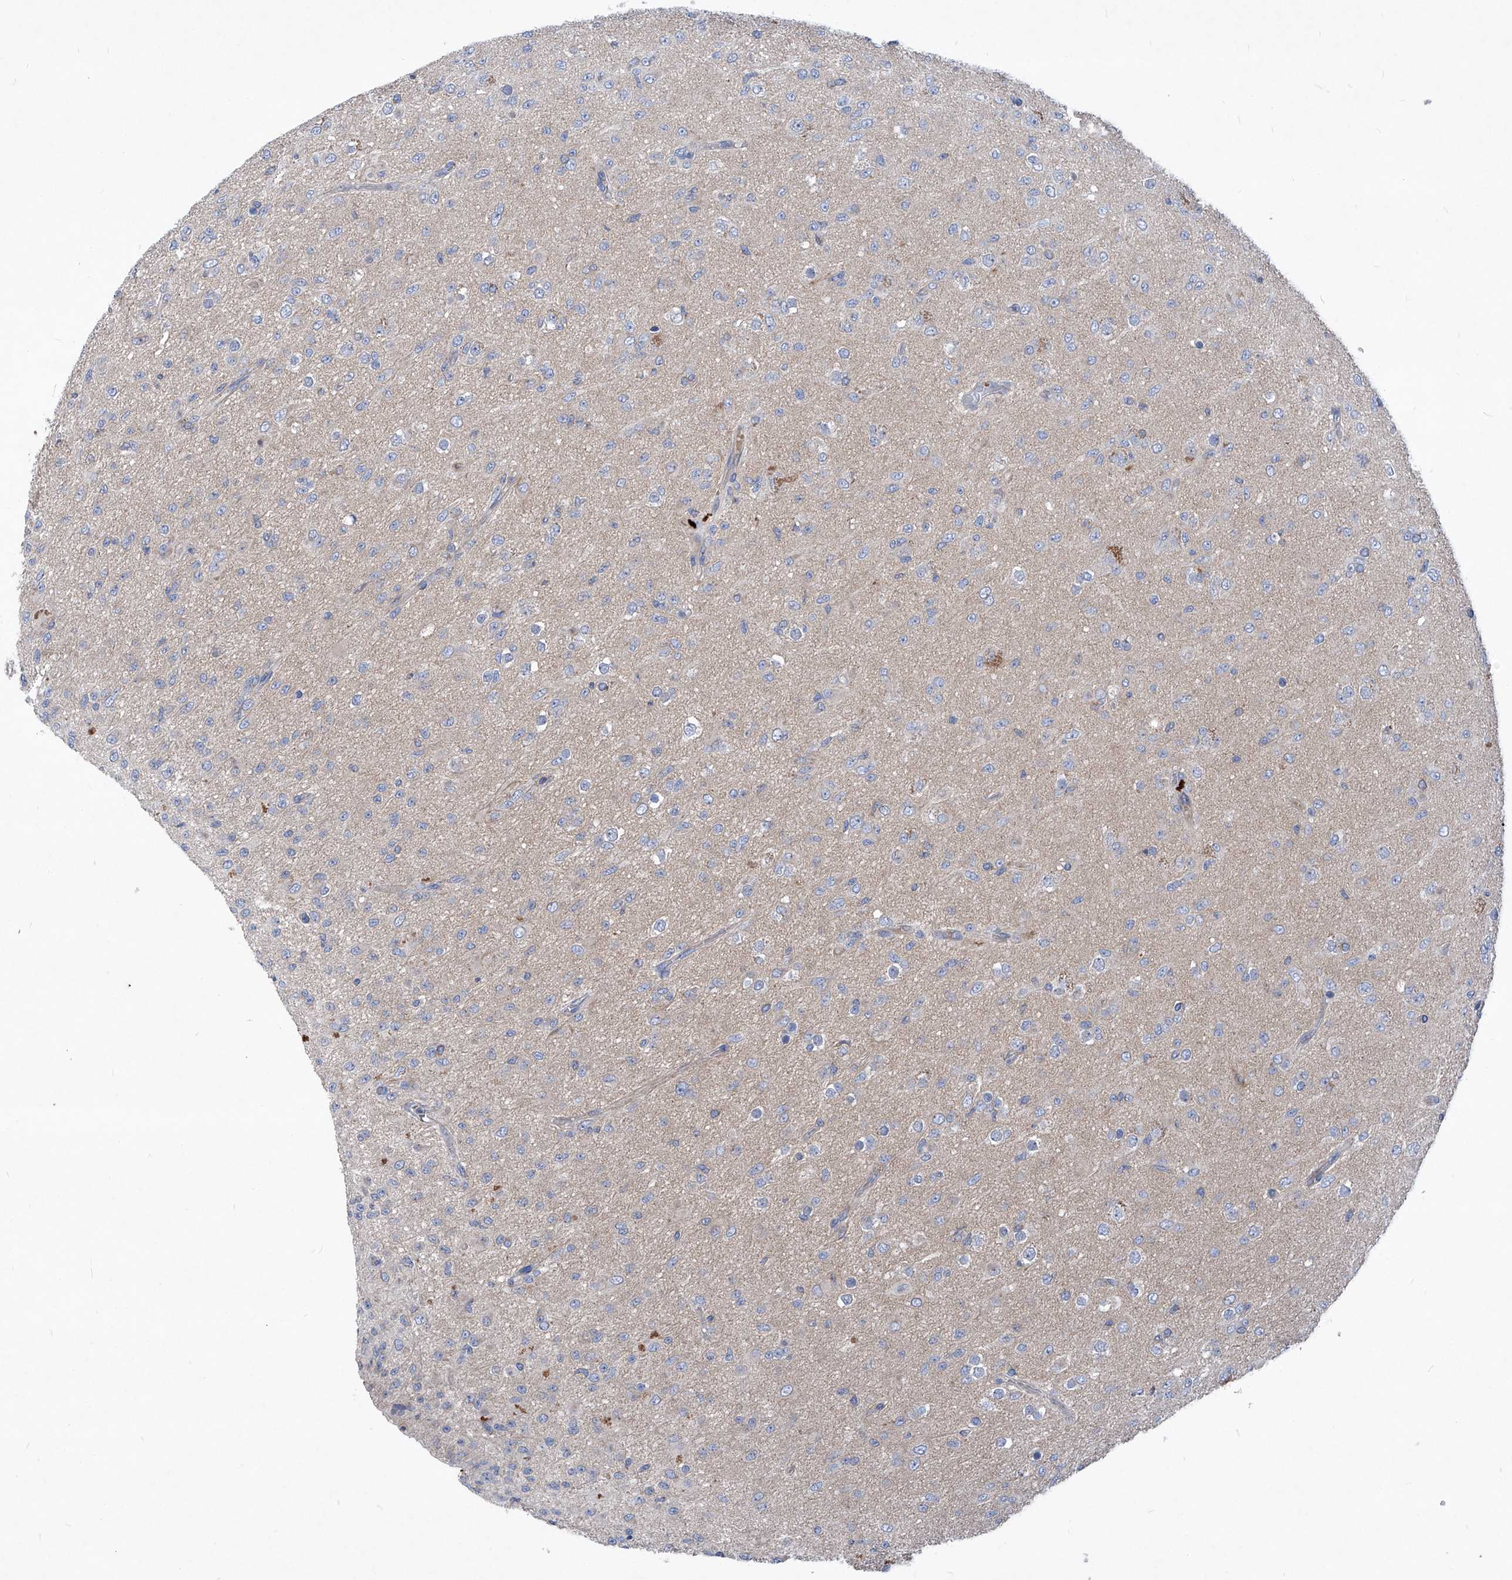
{"staining": {"intensity": "negative", "quantity": "none", "location": "none"}, "tissue": "glioma", "cell_type": "Tumor cells", "image_type": "cancer", "snomed": [{"axis": "morphology", "description": "Glioma, malignant, Low grade"}, {"axis": "topography", "description": "Brain"}], "caption": "A high-resolution histopathology image shows IHC staining of low-grade glioma (malignant), which exhibits no significant positivity in tumor cells.", "gene": "EPHA8", "patient": {"sex": "male", "age": 65}}